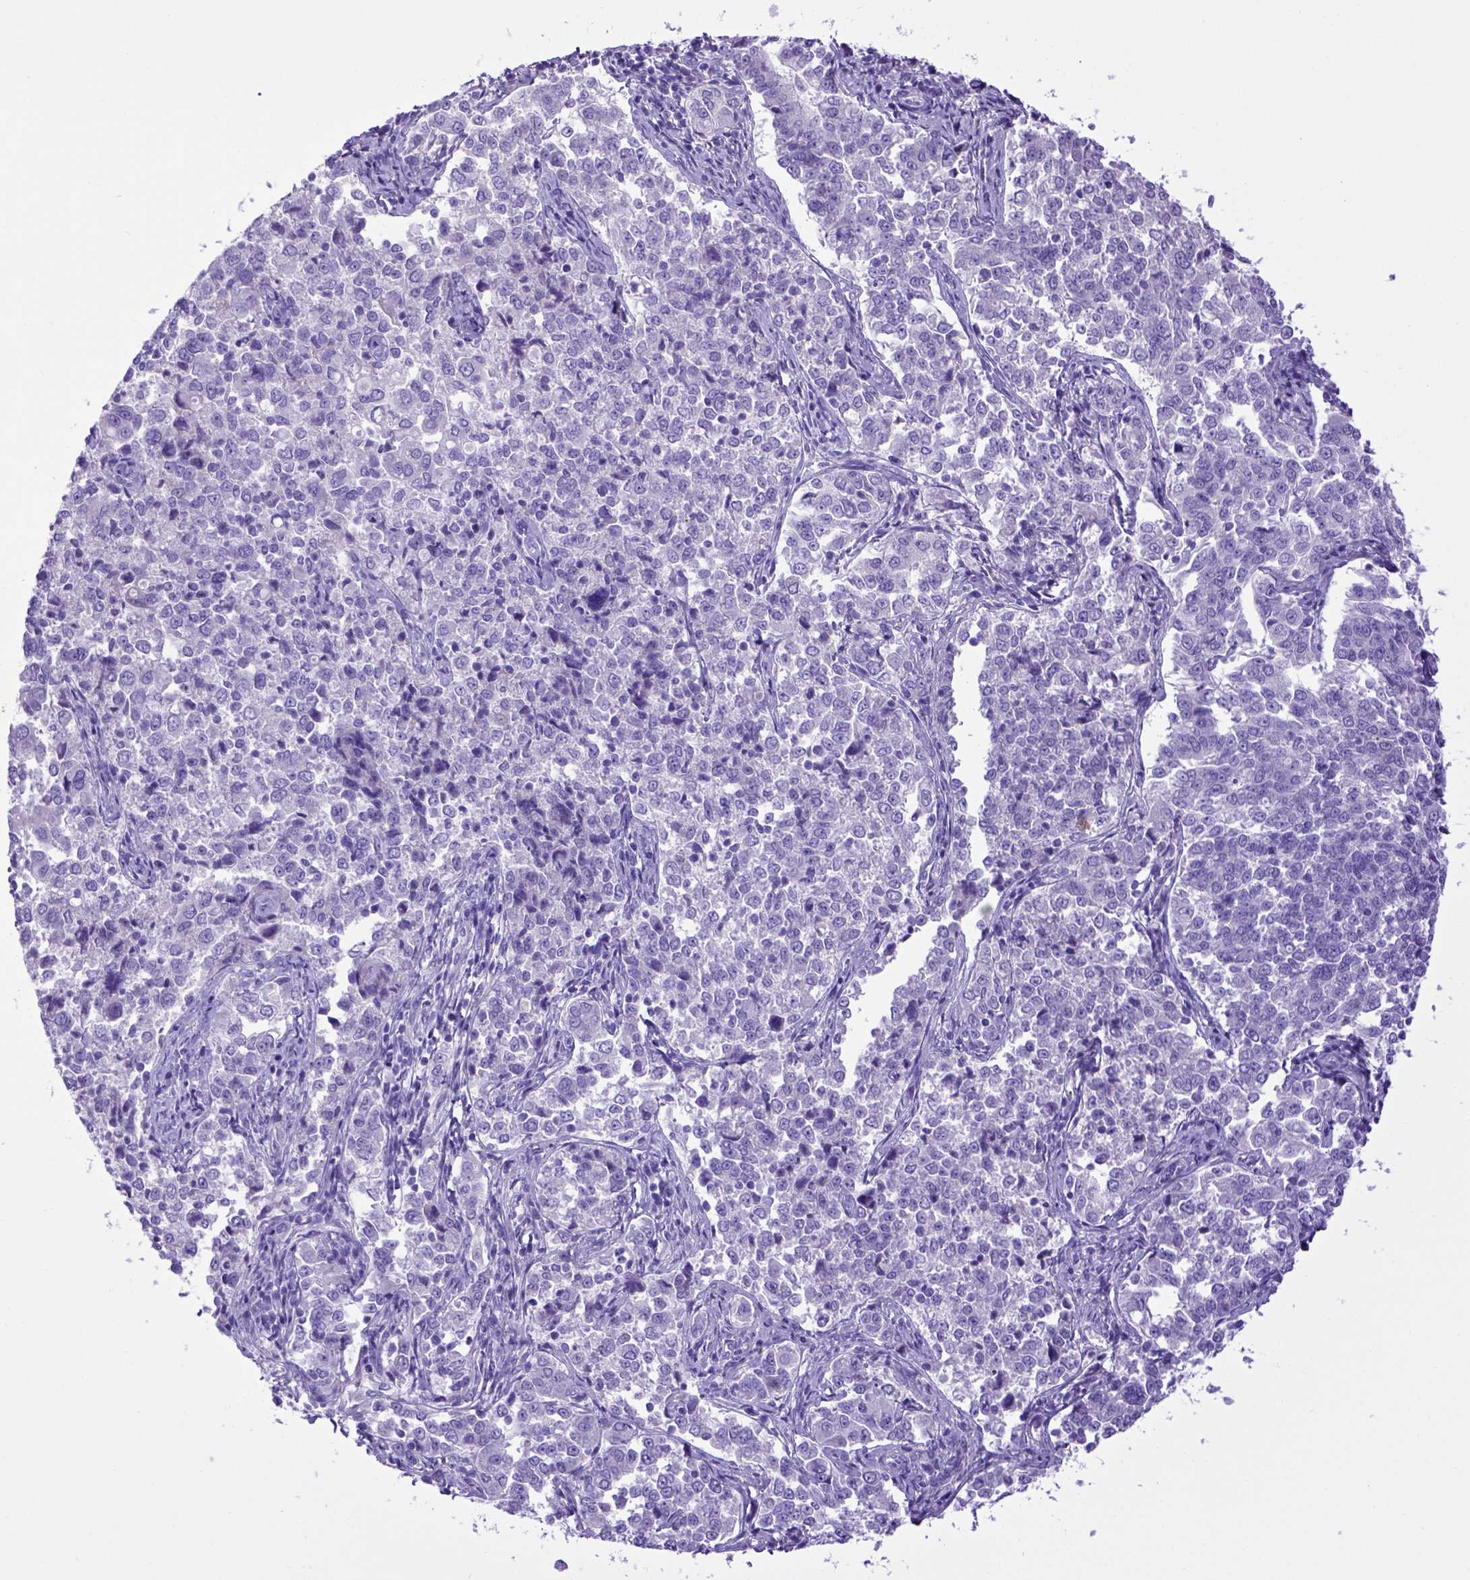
{"staining": {"intensity": "negative", "quantity": "none", "location": "none"}, "tissue": "endometrial cancer", "cell_type": "Tumor cells", "image_type": "cancer", "snomed": [{"axis": "morphology", "description": "Adenocarcinoma, NOS"}, {"axis": "topography", "description": "Endometrium"}], "caption": "Protein analysis of endometrial cancer displays no significant positivity in tumor cells. Brightfield microscopy of immunohistochemistry (IHC) stained with DAB (3,3'-diaminobenzidine) (brown) and hematoxylin (blue), captured at high magnification.", "gene": "PTGES", "patient": {"sex": "female", "age": 43}}